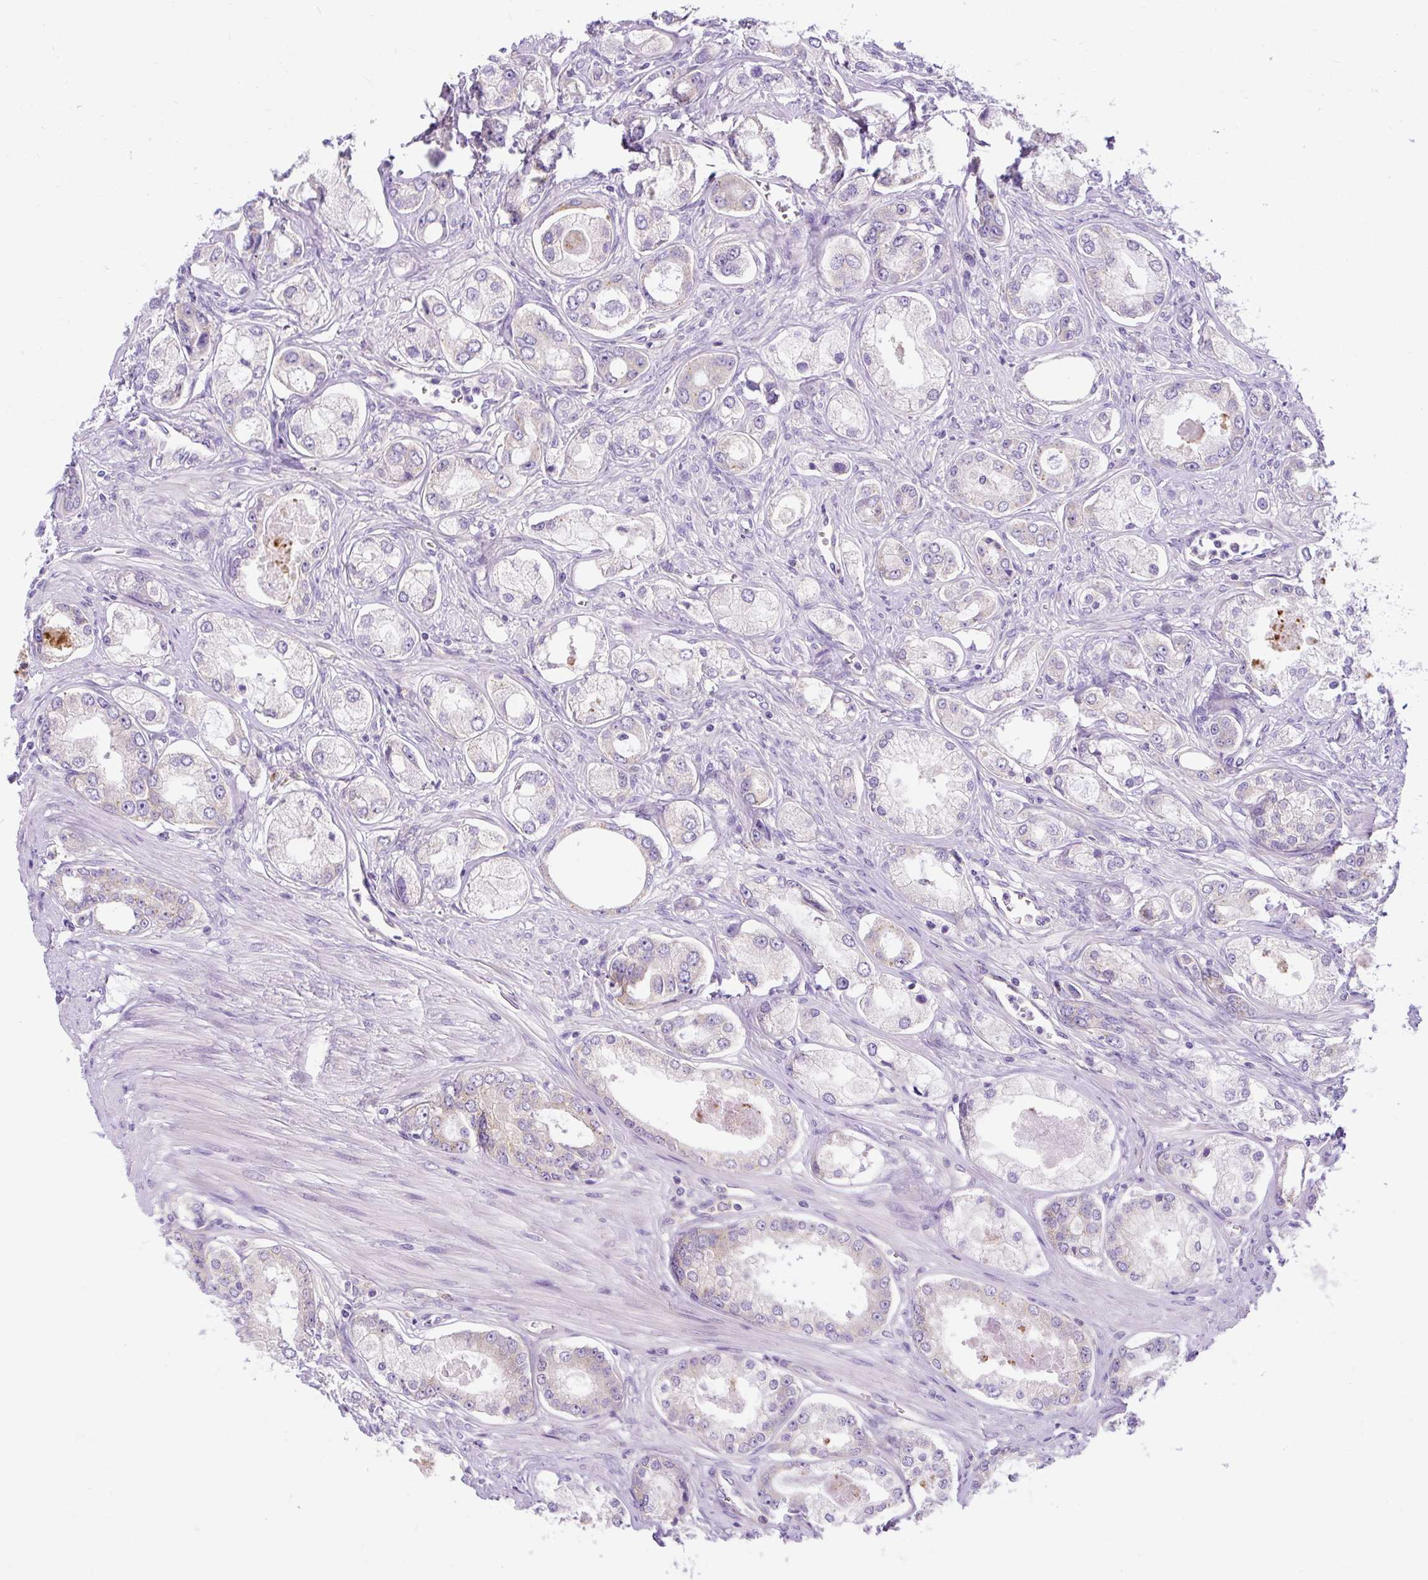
{"staining": {"intensity": "negative", "quantity": "none", "location": "none"}, "tissue": "prostate cancer", "cell_type": "Tumor cells", "image_type": "cancer", "snomed": [{"axis": "morphology", "description": "Adenocarcinoma, Low grade"}, {"axis": "topography", "description": "Prostate"}], "caption": "Tumor cells are negative for brown protein staining in low-grade adenocarcinoma (prostate).", "gene": "OR4K15", "patient": {"sex": "male", "age": 68}}